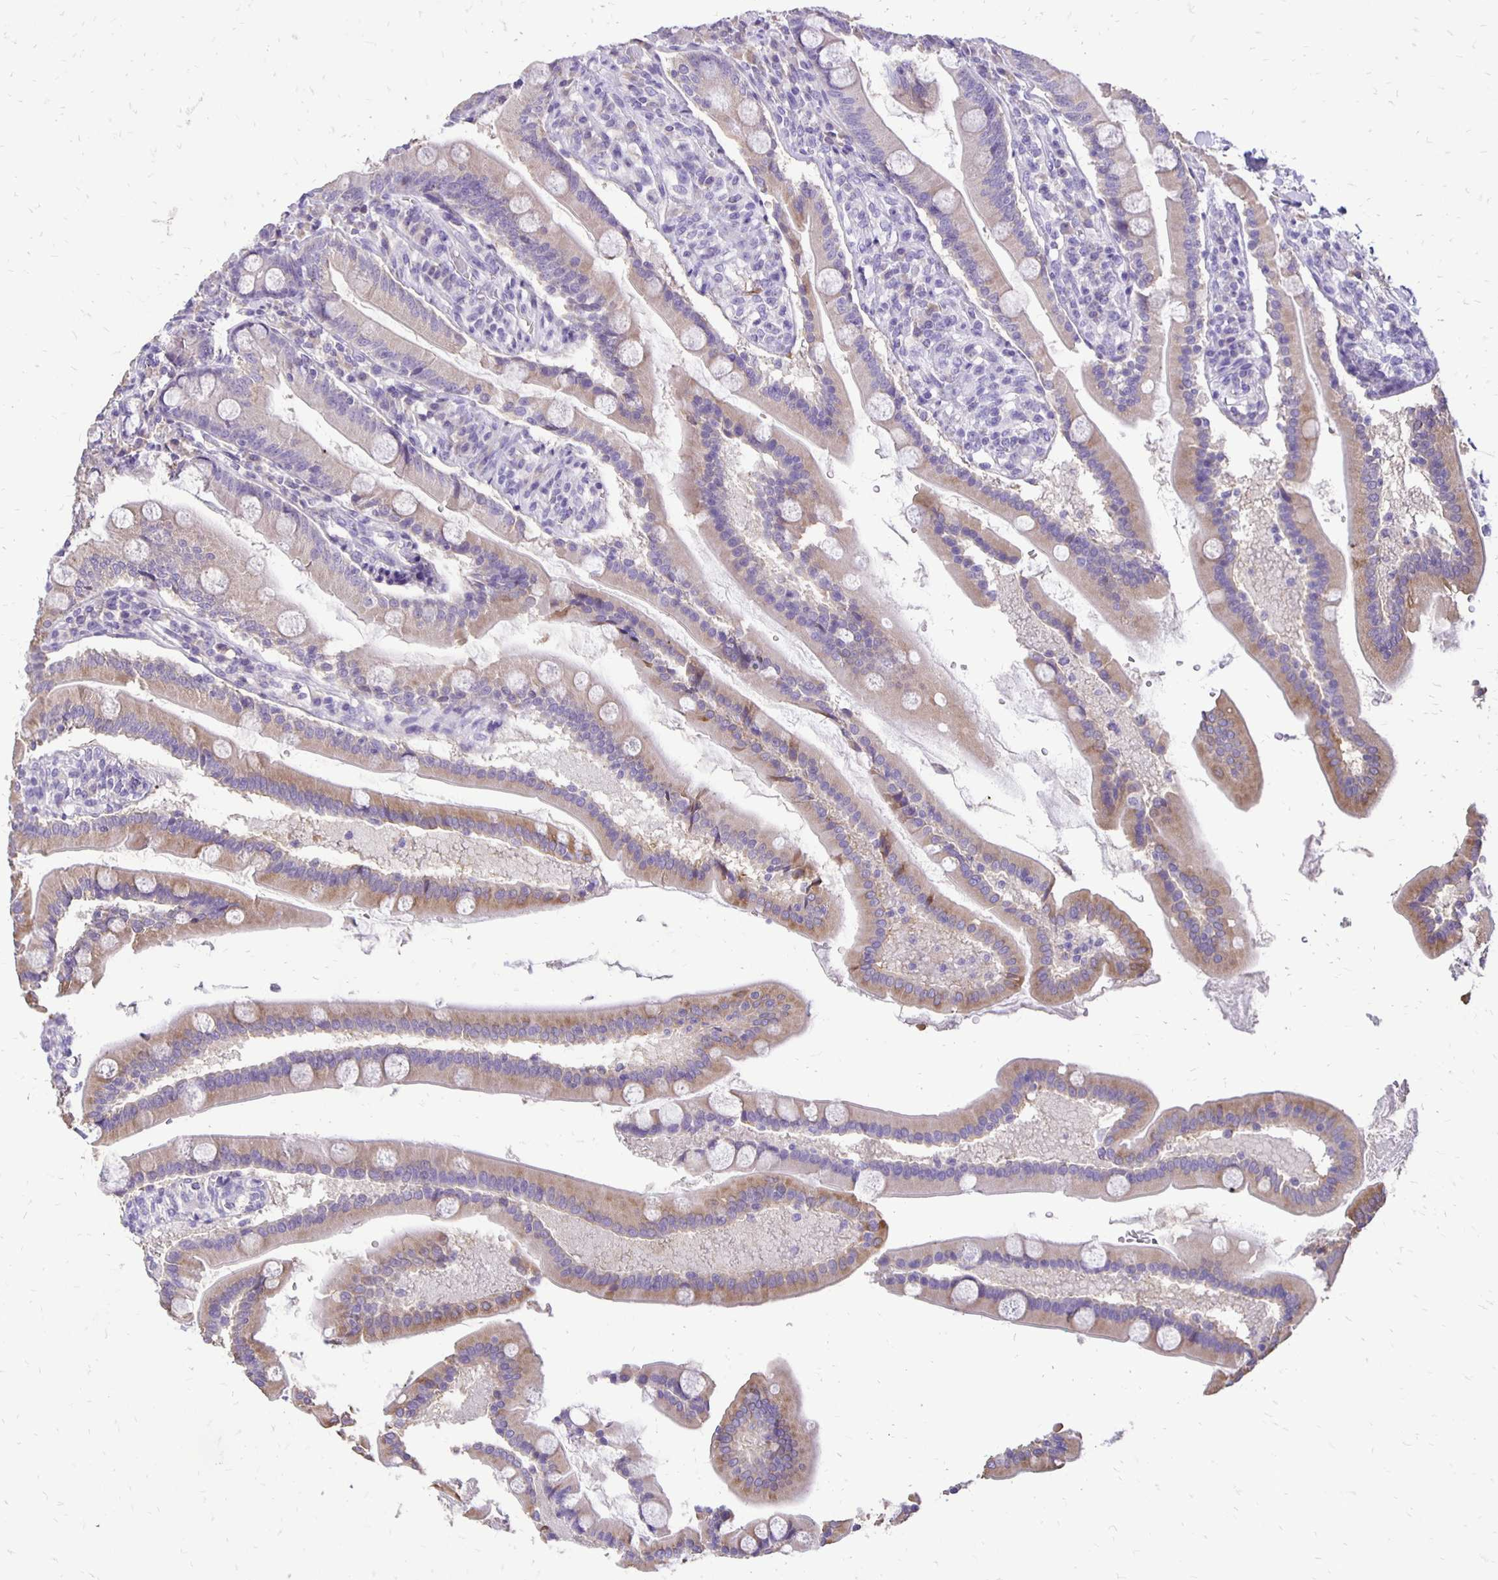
{"staining": {"intensity": "moderate", "quantity": "25%-75%", "location": "cytoplasmic/membranous"}, "tissue": "duodenum", "cell_type": "Glandular cells", "image_type": "normal", "snomed": [{"axis": "morphology", "description": "Normal tissue, NOS"}, {"axis": "topography", "description": "Duodenum"}], "caption": "IHC (DAB) staining of unremarkable human duodenum shows moderate cytoplasmic/membranous protein staining in about 25%-75% of glandular cells. (DAB (3,3'-diaminobenzidine) = brown stain, brightfield microscopy at high magnification).", "gene": "ANKRD45", "patient": {"sex": "female", "age": 67}}